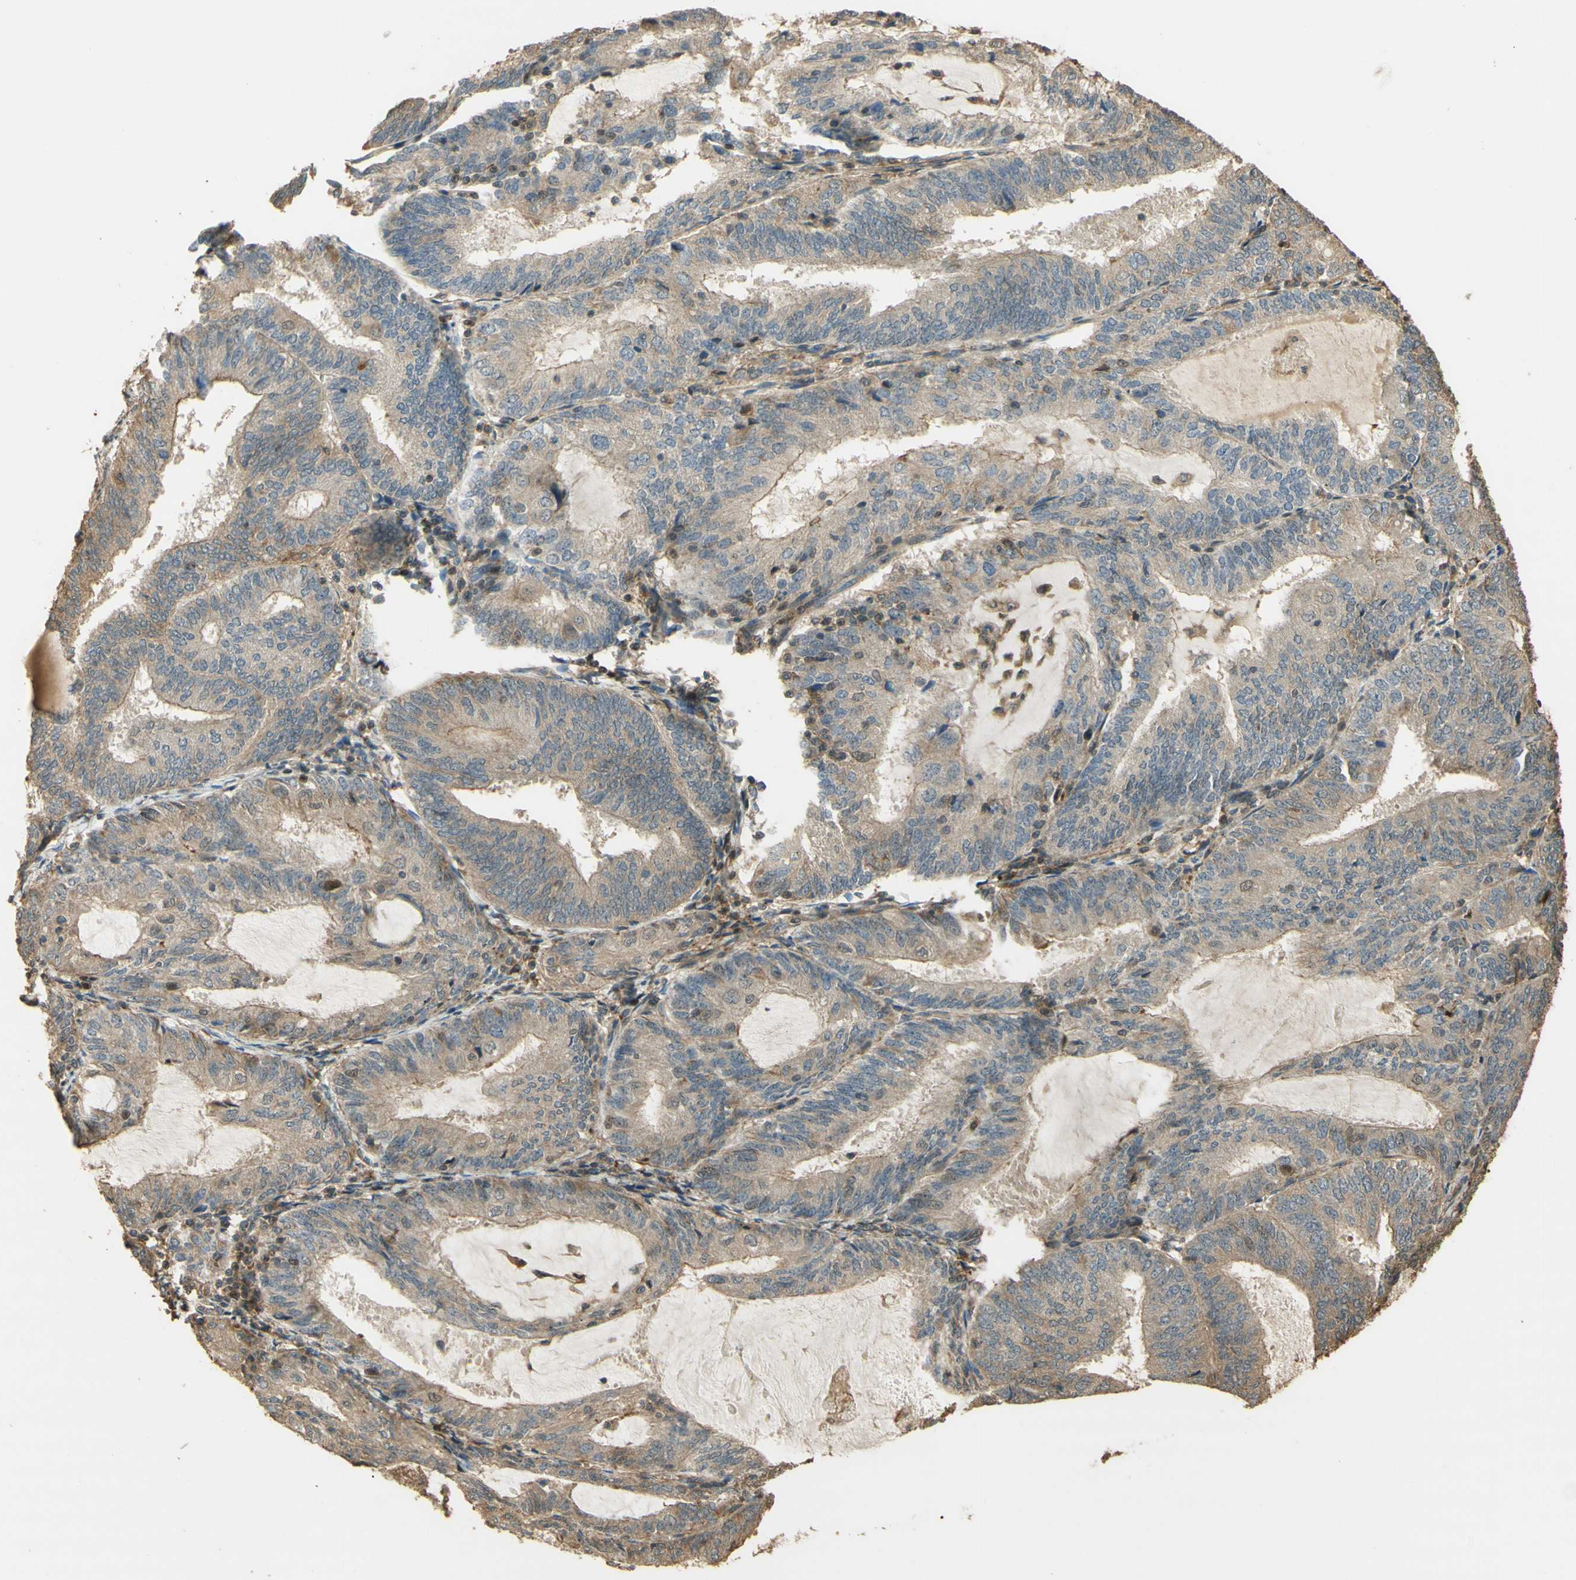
{"staining": {"intensity": "weak", "quantity": ">75%", "location": "cytoplasmic/membranous"}, "tissue": "endometrial cancer", "cell_type": "Tumor cells", "image_type": "cancer", "snomed": [{"axis": "morphology", "description": "Adenocarcinoma, NOS"}, {"axis": "topography", "description": "Endometrium"}], "caption": "A brown stain labels weak cytoplasmic/membranous staining of a protein in endometrial adenocarcinoma tumor cells.", "gene": "AGER", "patient": {"sex": "female", "age": 81}}